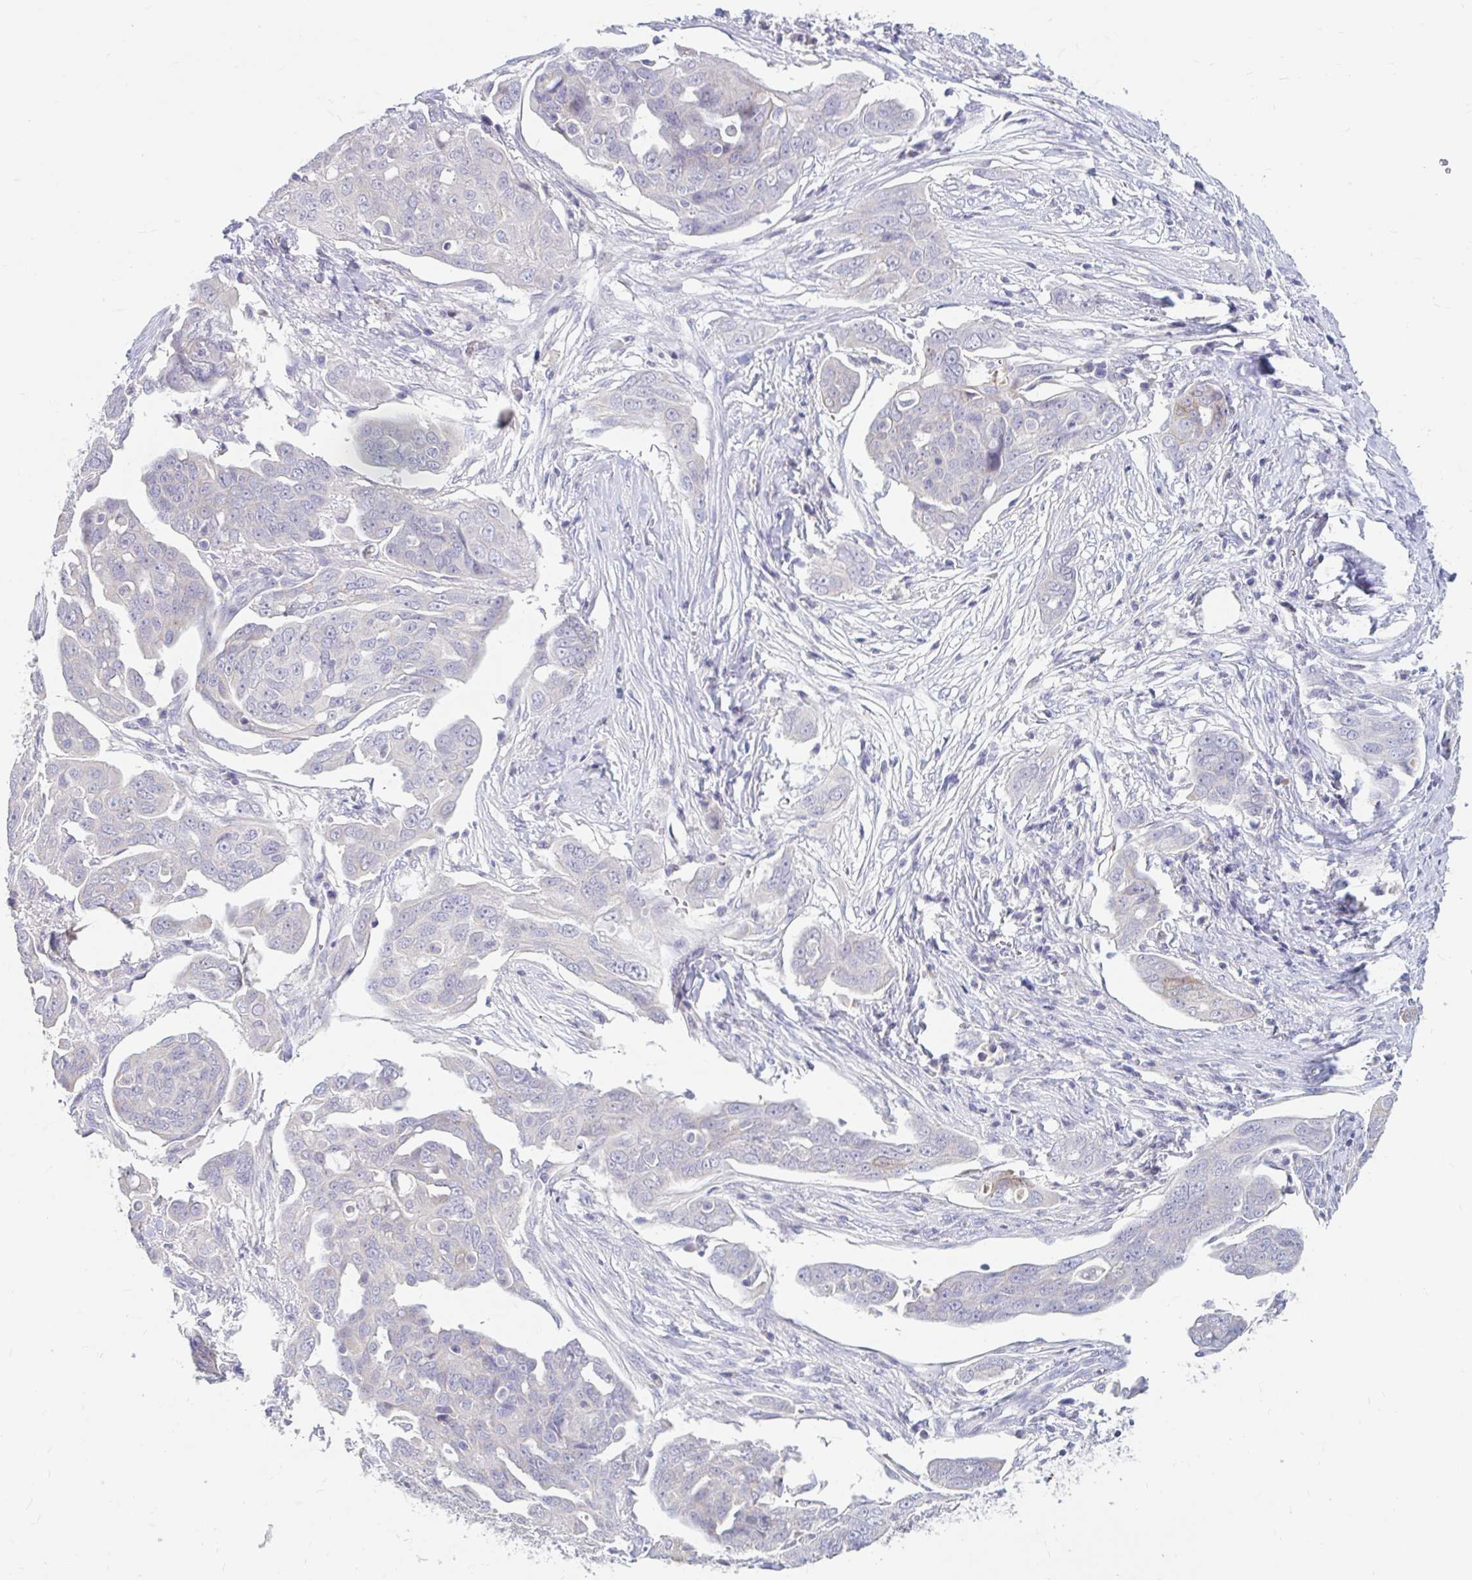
{"staining": {"intensity": "negative", "quantity": "none", "location": "none"}, "tissue": "ovarian cancer", "cell_type": "Tumor cells", "image_type": "cancer", "snomed": [{"axis": "morphology", "description": "Carcinoma, endometroid"}, {"axis": "topography", "description": "Ovary"}], "caption": "An image of ovarian cancer (endometroid carcinoma) stained for a protein displays no brown staining in tumor cells.", "gene": "ADH1A", "patient": {"sex": "female", "age": 70}}